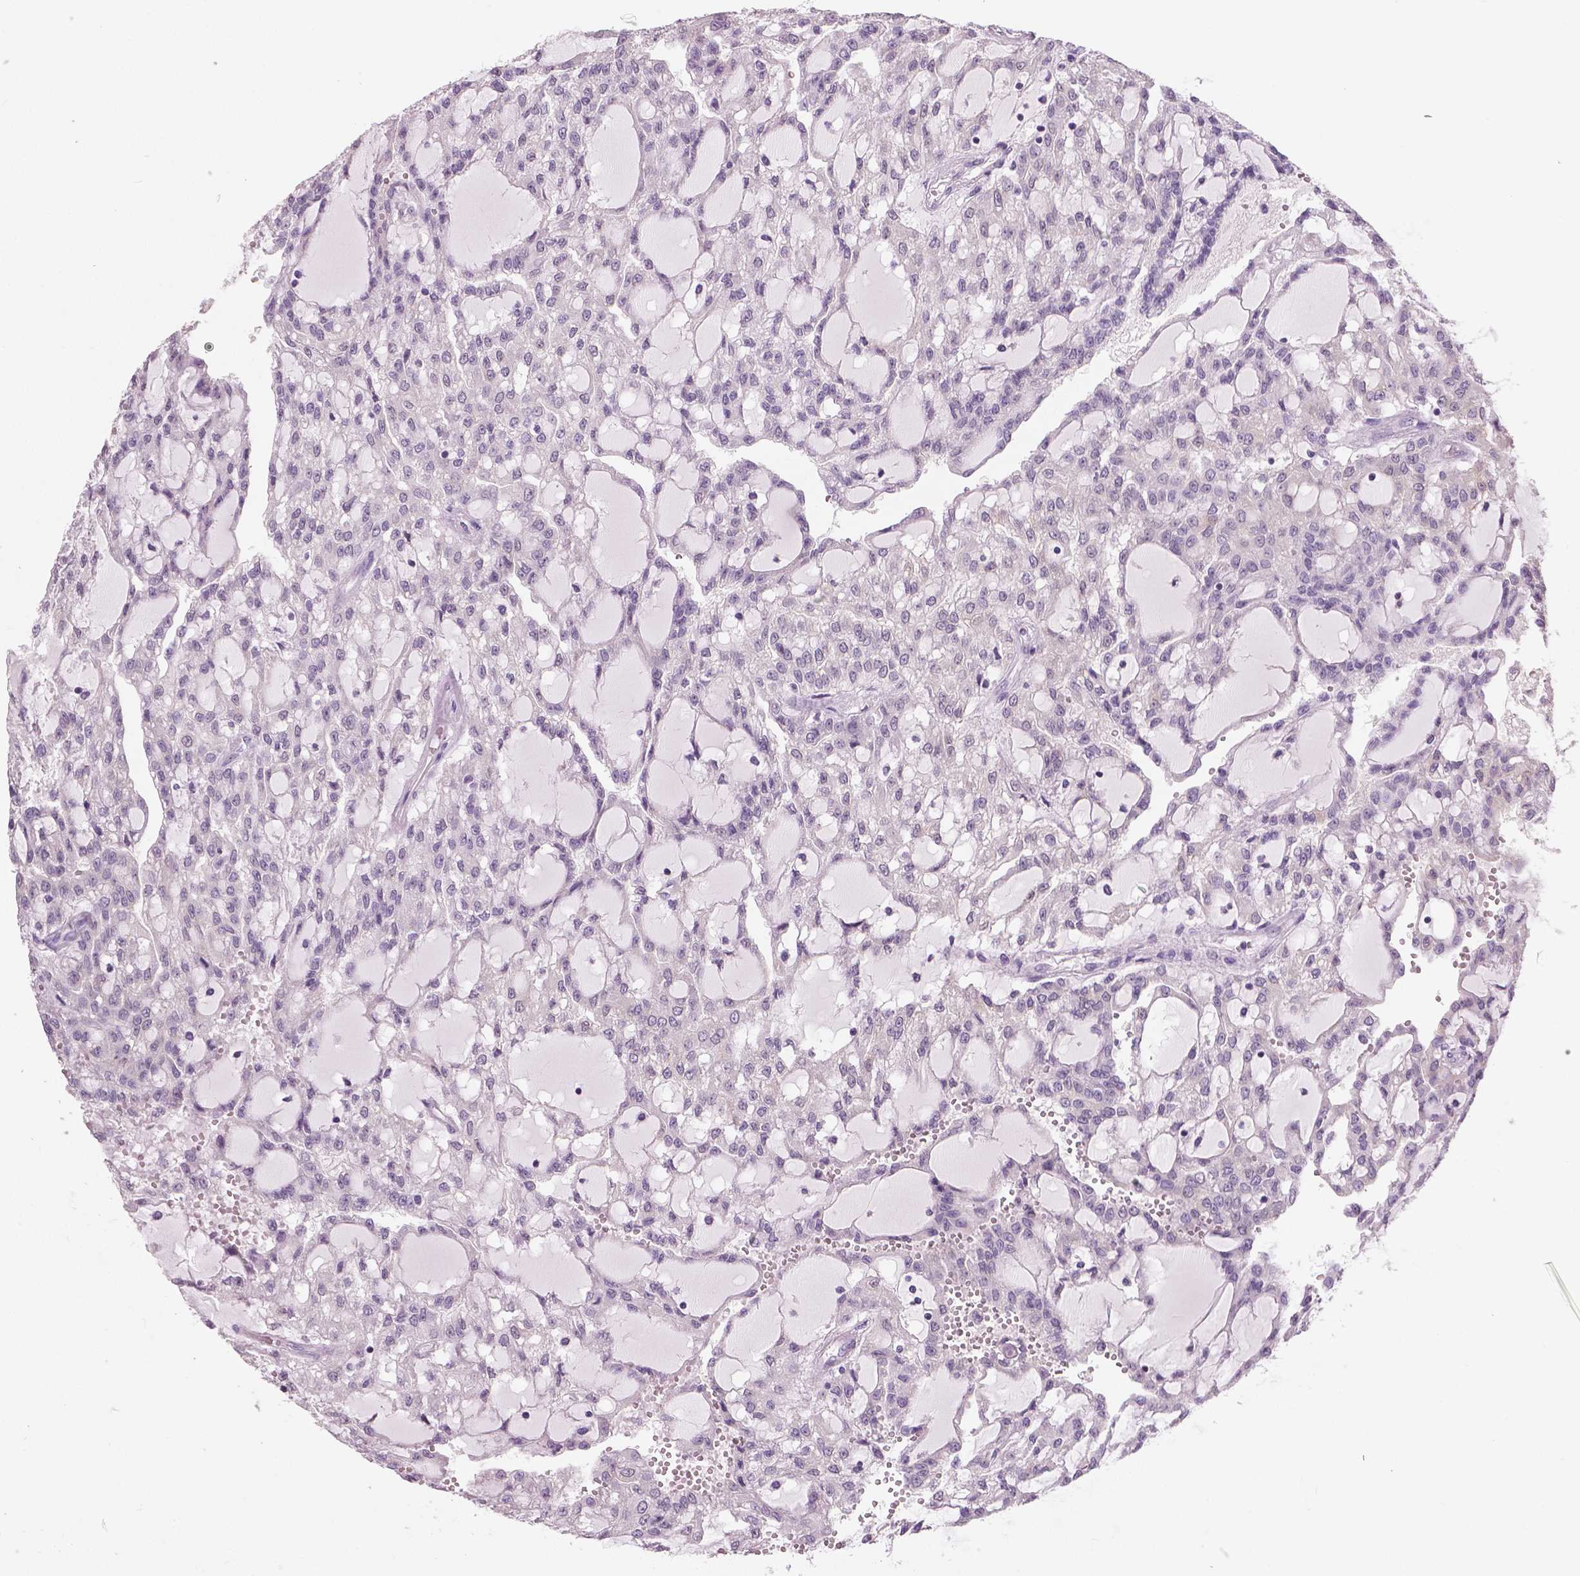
{"staining": {"intensity": "negative", "quantity": "none", "location": "none"}, "tissue": "renal cancer", "cell_type": "Tumor cells", "image_type": "cancer", "snomed": [{"axis": "morphology", "description": "Adenocarcinoma, NOS"}, {"axis": "topography", "description": "Kidney"}], "caption": "Photomicrograph shows no significant protein staining in tumor cells of adenocarcinoma (renal). (Stains: DAB (3,3'-diaminobenzidine) immunohistochemistry with hematoxylin counter stain, Microscopy: brightfield microscopy at high magnification).", "gene": "NECAB1", "patient": {"sex": "male", "age": 63}}